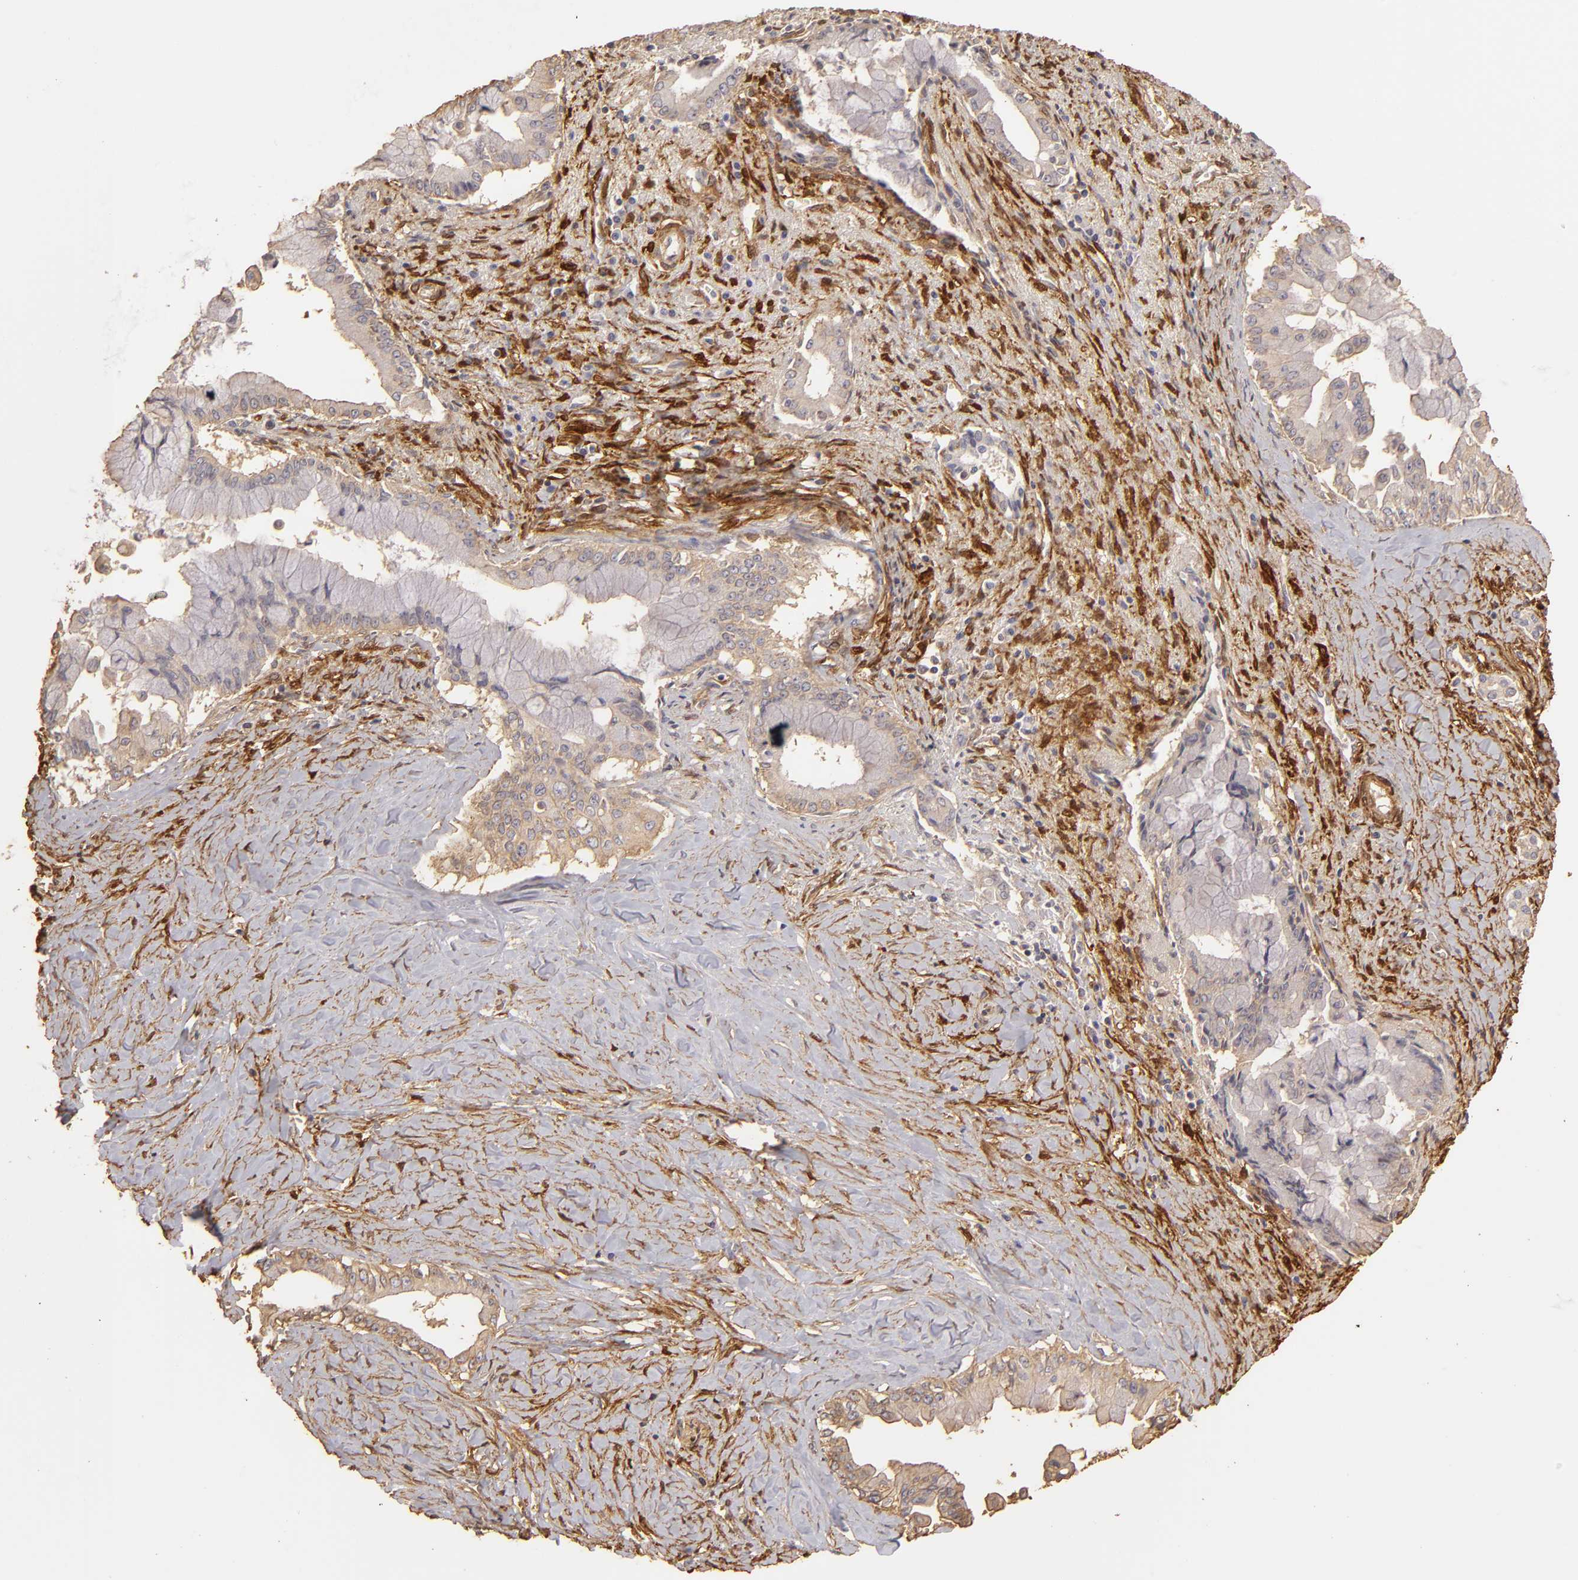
{"staining": {"intensity": "weak", "quantity": ">75%", "location": "cytoplasmic/membranous"}, "tissue": "pancreatic cancer", "cell_type": "Tumor cells", "image_type": "cancer", "snomed": [{"axis": "morphology", "description": "Adenocarcinoma, NOS"}, {"axis": "topography", "description": "Pancreas"}], "caption": "The histopathology image reveals immunohistochemical staining of adenocarcinoma (pancreatic). There is weak cytoplasmic/membranous staining is present in approximately >75% of tumor cells. Nuclei are stained in blue.", "gene": "HSPB6", "patient": {"sex": "male", "age": 59}}